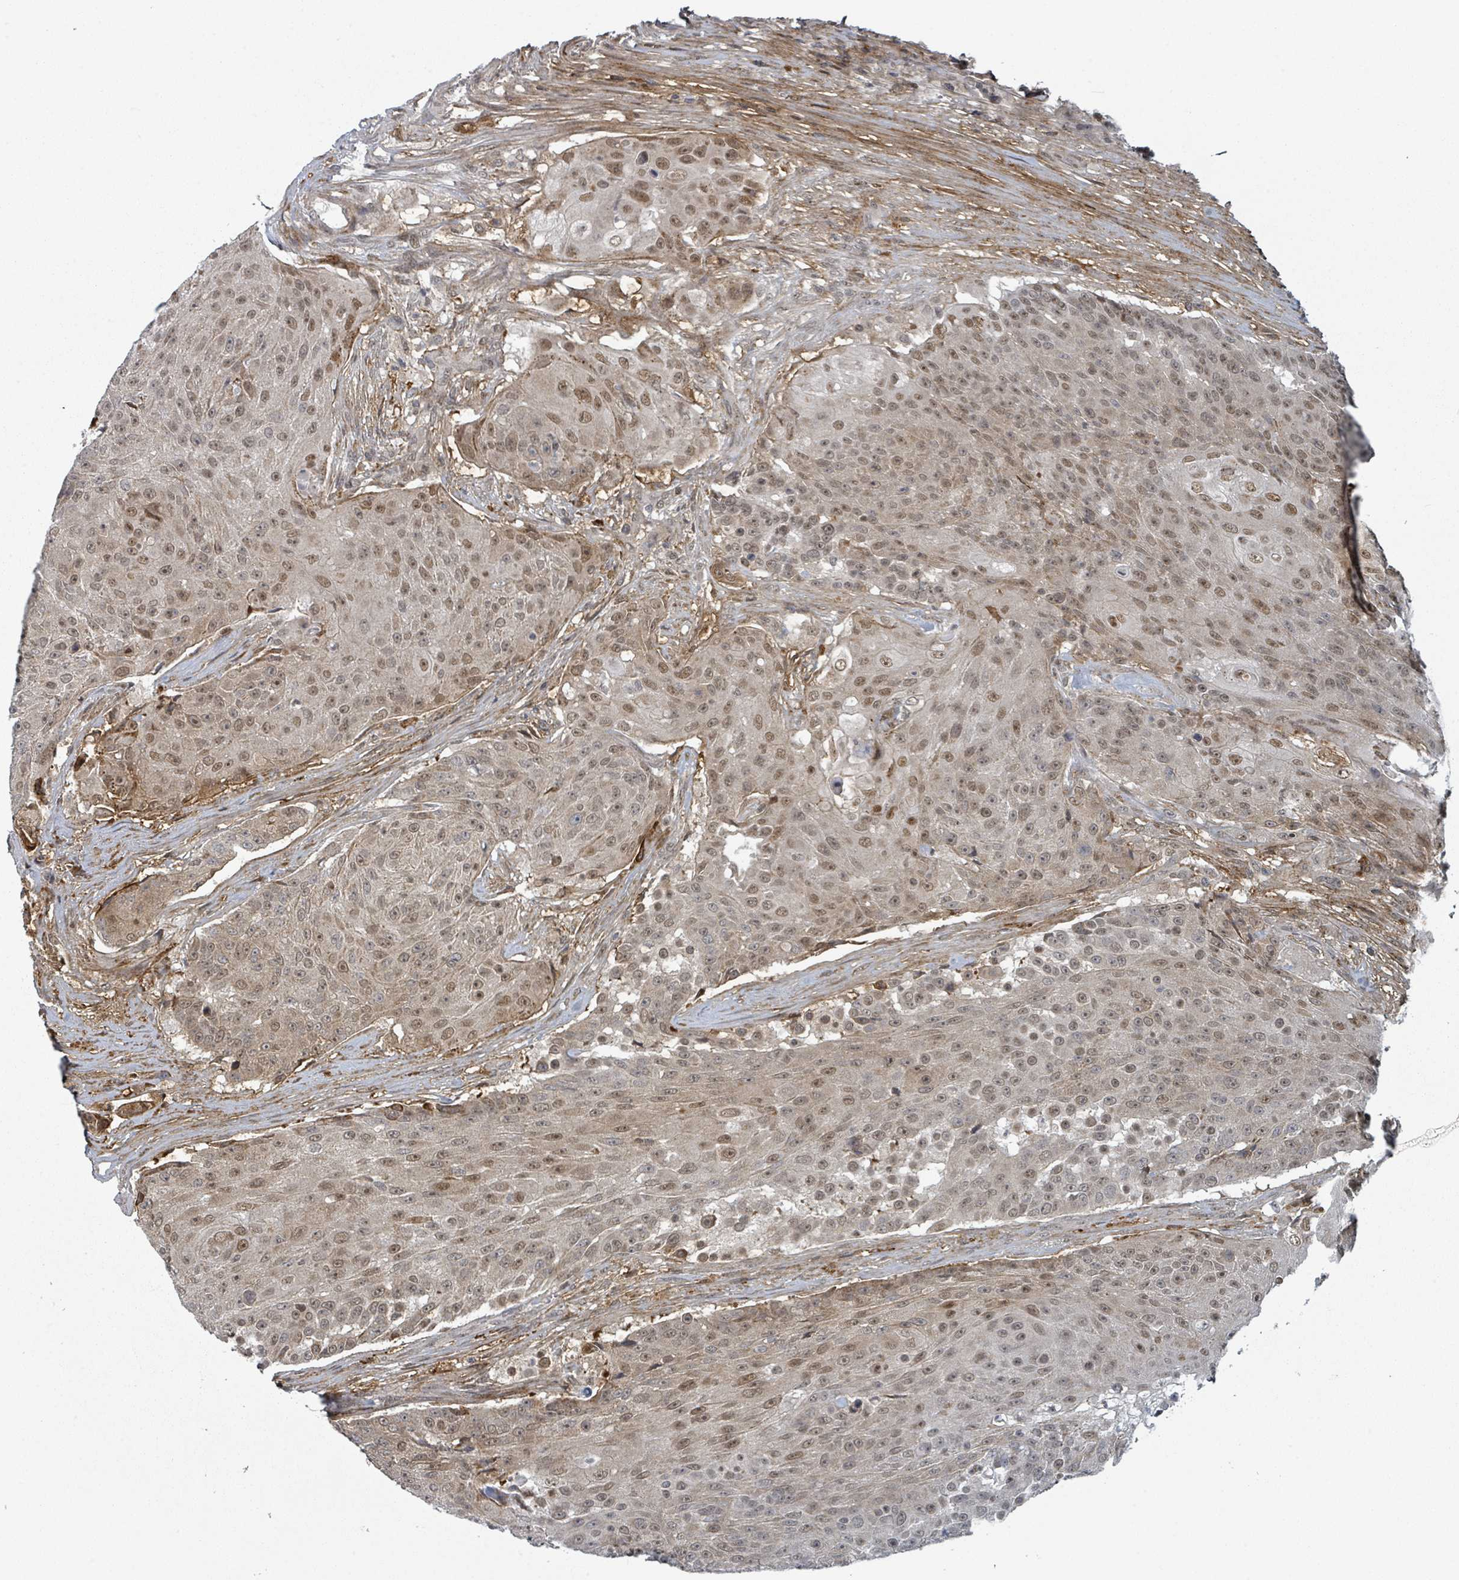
{"staining": {"intensity": "moderate", "quantity": ">75%", "location": "cytoplasmic/membranous,nuclear"}, "tissue": "urothelial cancer", "cell_type": "Tumor cells", "image_type": "cancer", "snomed": [{"axis": "morphology", "description": "Urothelial carcinoma, High grade"}, {"axis": "topography", "description": "Urinary bladder"}], "caption": "Protein positivity by immunohistochemistry (IHC) shows moderate cytoplasmic/membranous and nuclear positivity in approximately >75% of tumor cells in urothelial cancer.", "gene": "GTF3C1", "patient": {"sex": "female", "age": 63}}